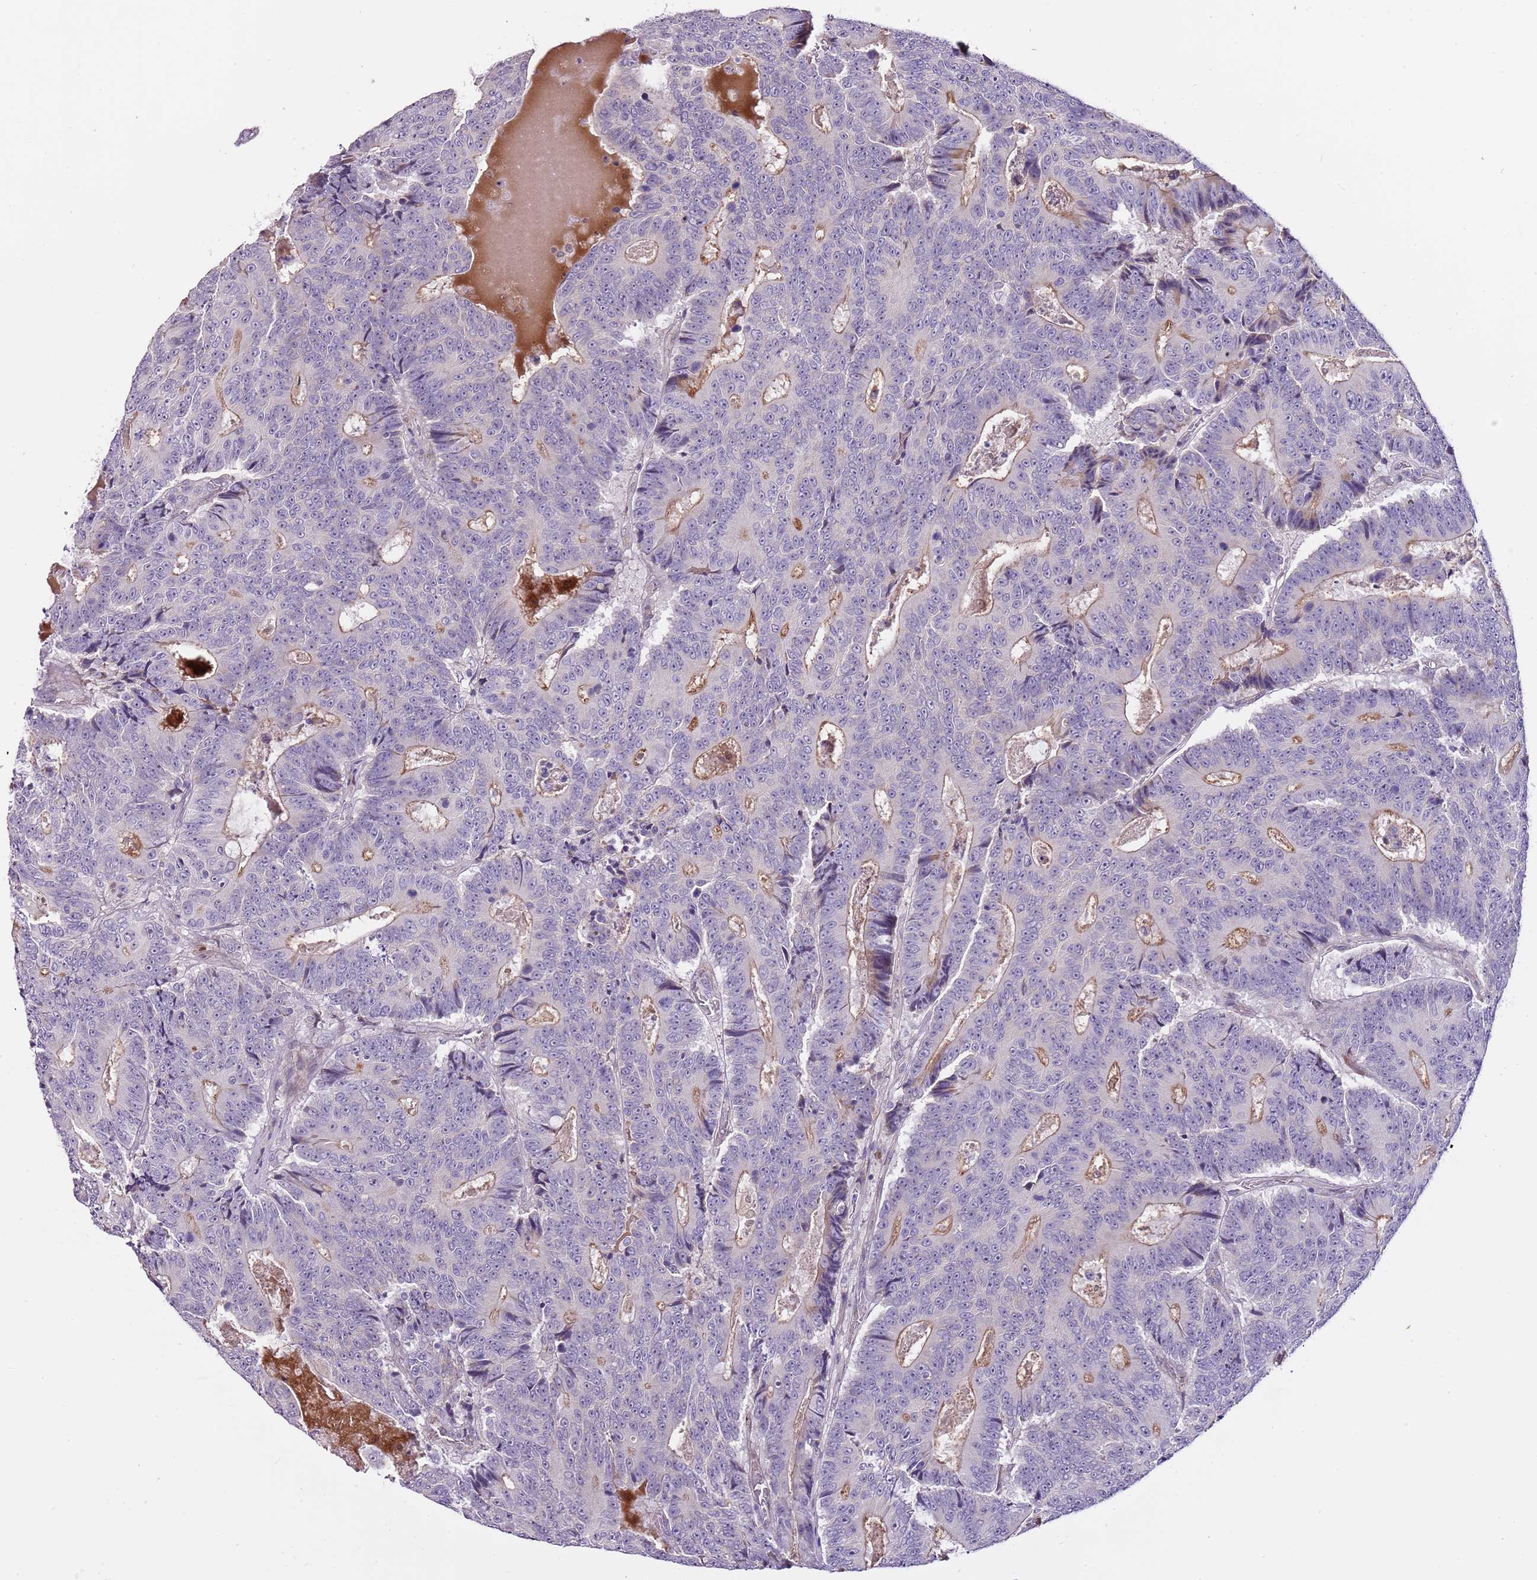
{"staining": {"intensity": "weak", "quantity": "25%-75%", "location": "cytoplasmic/membranous"}, "tissue": "colorectal cancer", "cell_type": "Tumor cells", "image_type": "cancer", "snomed": [{"axis": "morphology", "description": "Adenocarcinoma, NOS"}, {"axis": "topography", "description": "Colon"}], "caption": "Protein positivity by IHC shows weak cytoplasmic/membranous expression in about 25%-75% of tumor cells in colorectal cancer.", "gene": "NKX2-3", "patient": {"sex": "male", "age": 83}}